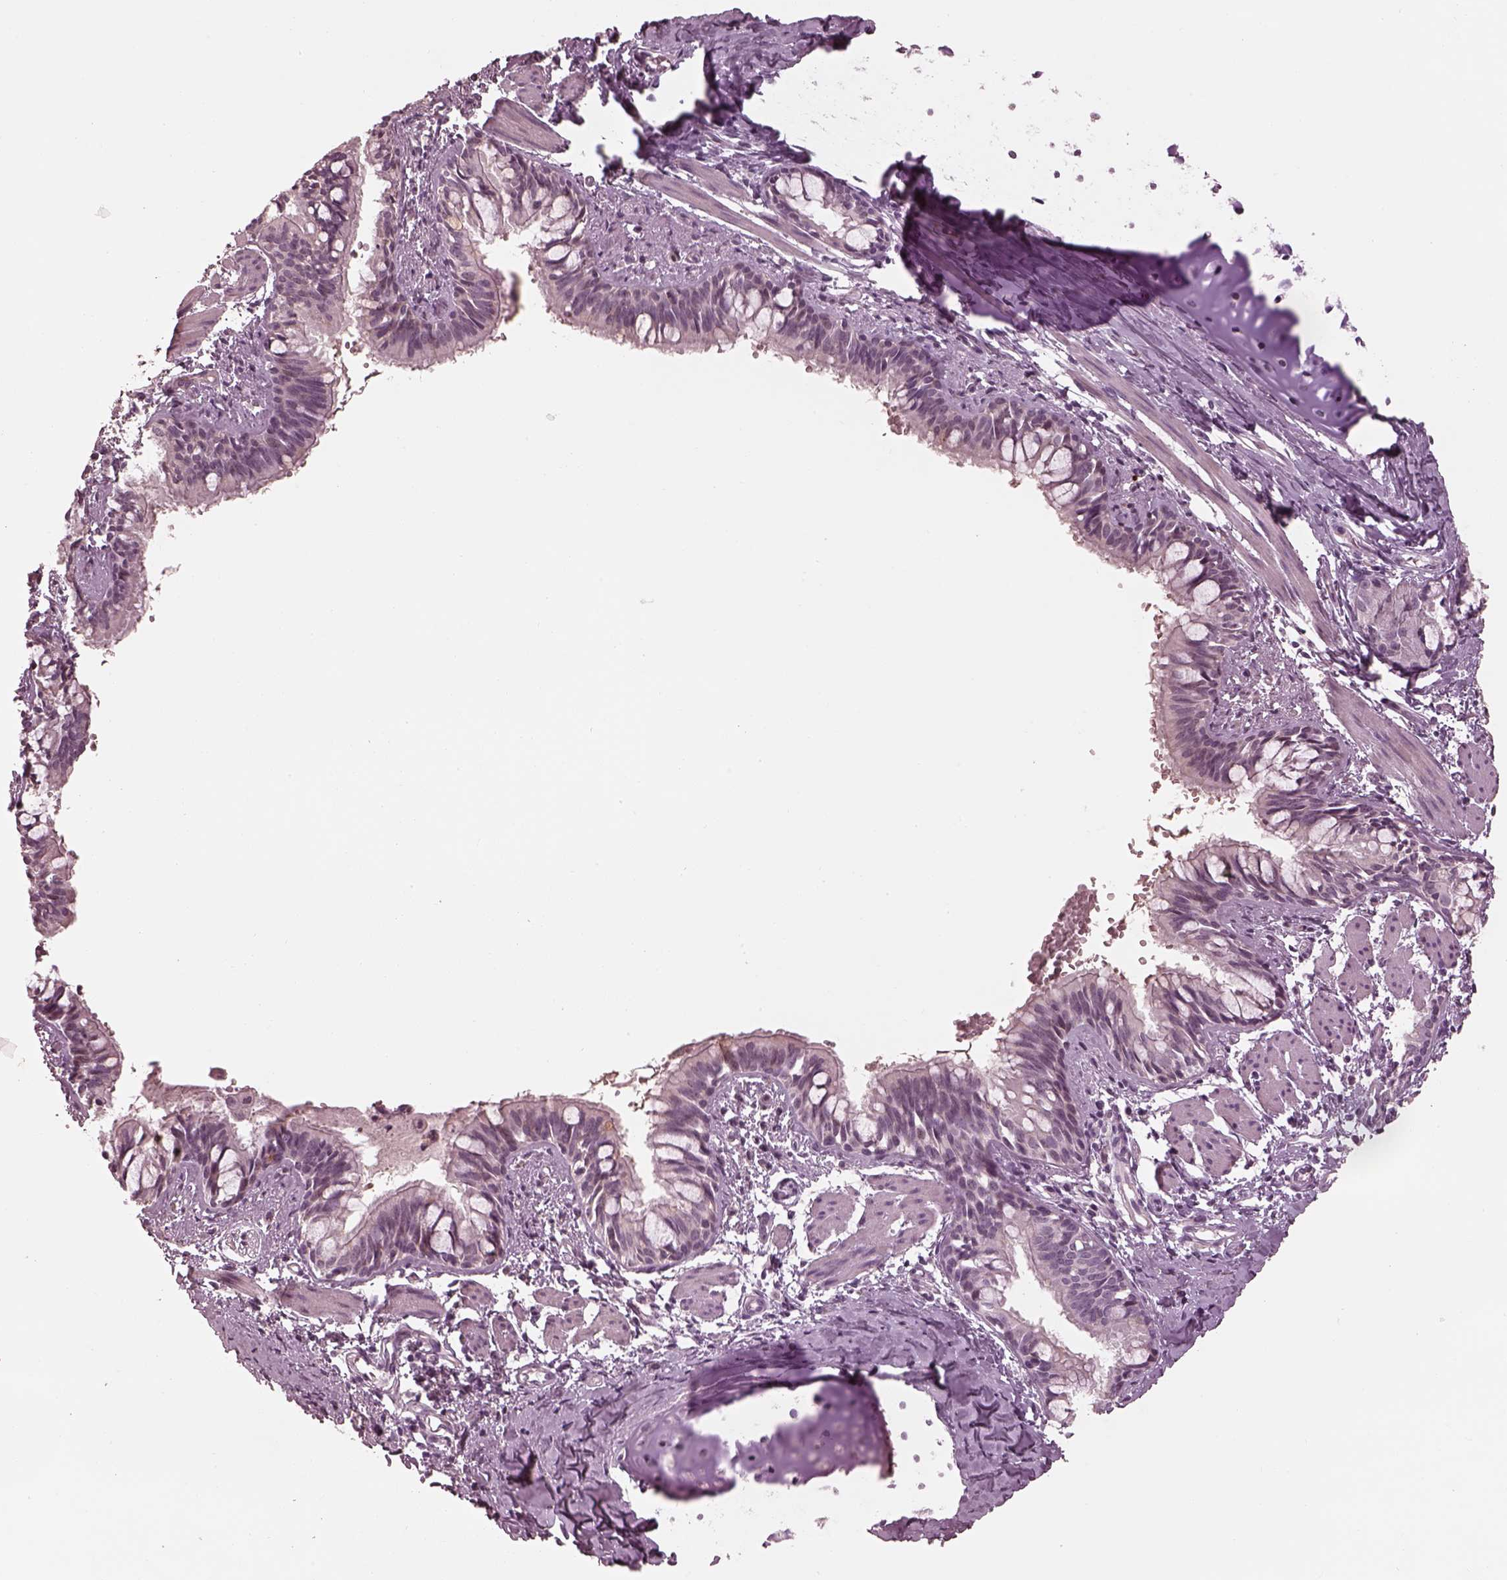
{"staining": {"intensity": "weak", "quantity": "<25%", "location": "cytoplasmic/membranous"}, "tissue": "bronchus", "cell_type": "Respiratory epithelial cells", "image_type": "normal", "snomed": [{"axis": "morphology", "description": "Normal tissue, NOS"}, {"axis": "topography", "description": "Bronchus"}], "caption": "This image is of benign bronchus stained with immunohistochemistry to label a protein in brown with the nuclei are counter-stained blue. There is no positivity in respiratory epithelial cells. (DAB IHC with hematoxylin counter stain).", "gene": "KCNA2", "patient": {"sex": "male", "age": 1}}